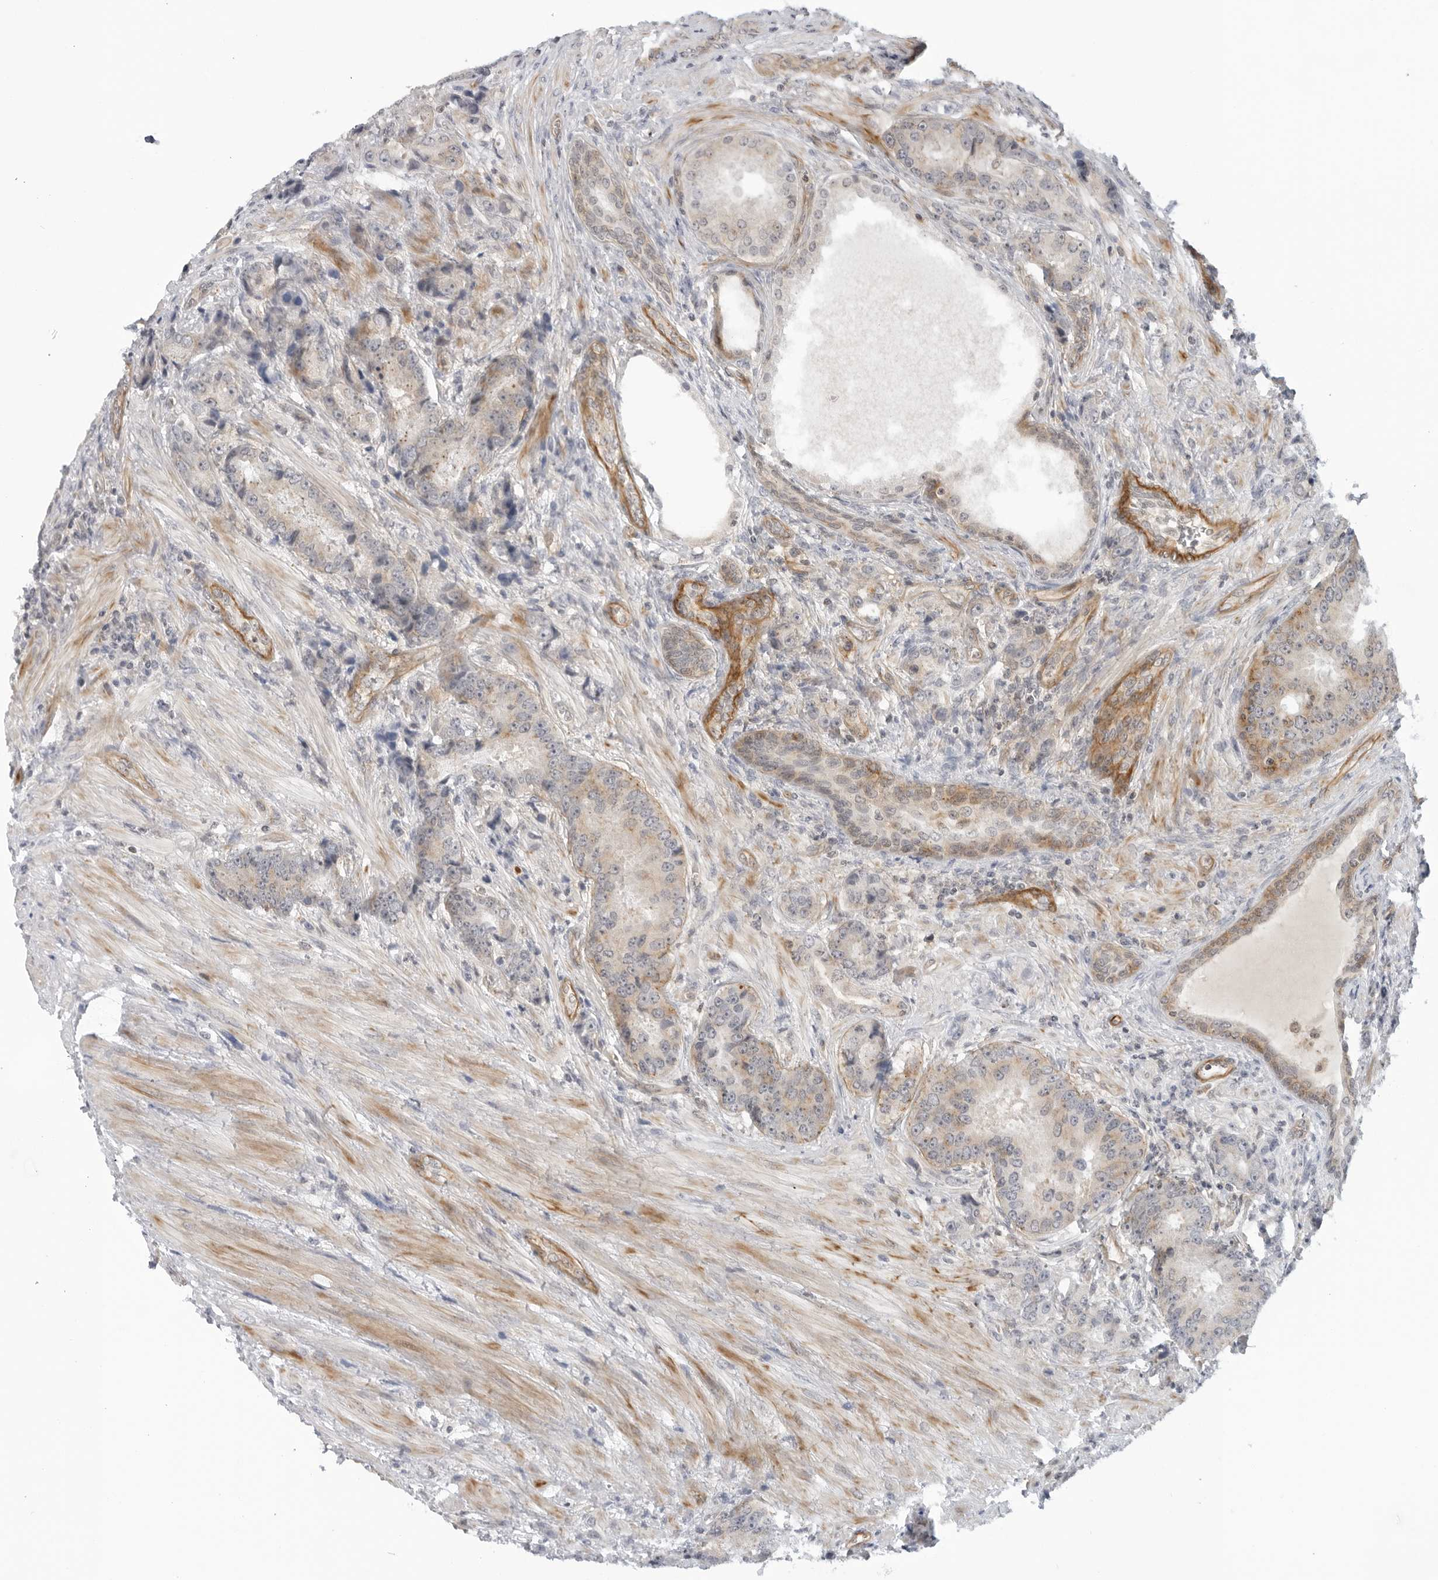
{"staining": {"intensity": "moderate", "quantity": "<25%", "location": "cytoplasmic/membranous"}, "tissue": "prostate cancer", "cell_type": "Tumor cells", "image_type": "cancer", "snomed": [{"axis": "morphology", "description": "Adenocarcinoma, High grade"}, {"axis": "topography", "description": "Prostate"}], "caption": "Immunohistochemistry (IHC) (DAB) staining of human prostate cancer (adenocarcinoma (high-grade)) exhibits moderate cytoplasmic/membranous protein positivity in about <25% of tumor cells.", "gene": "SUGCT", "patient": {"sex": "male", "age": 60}}